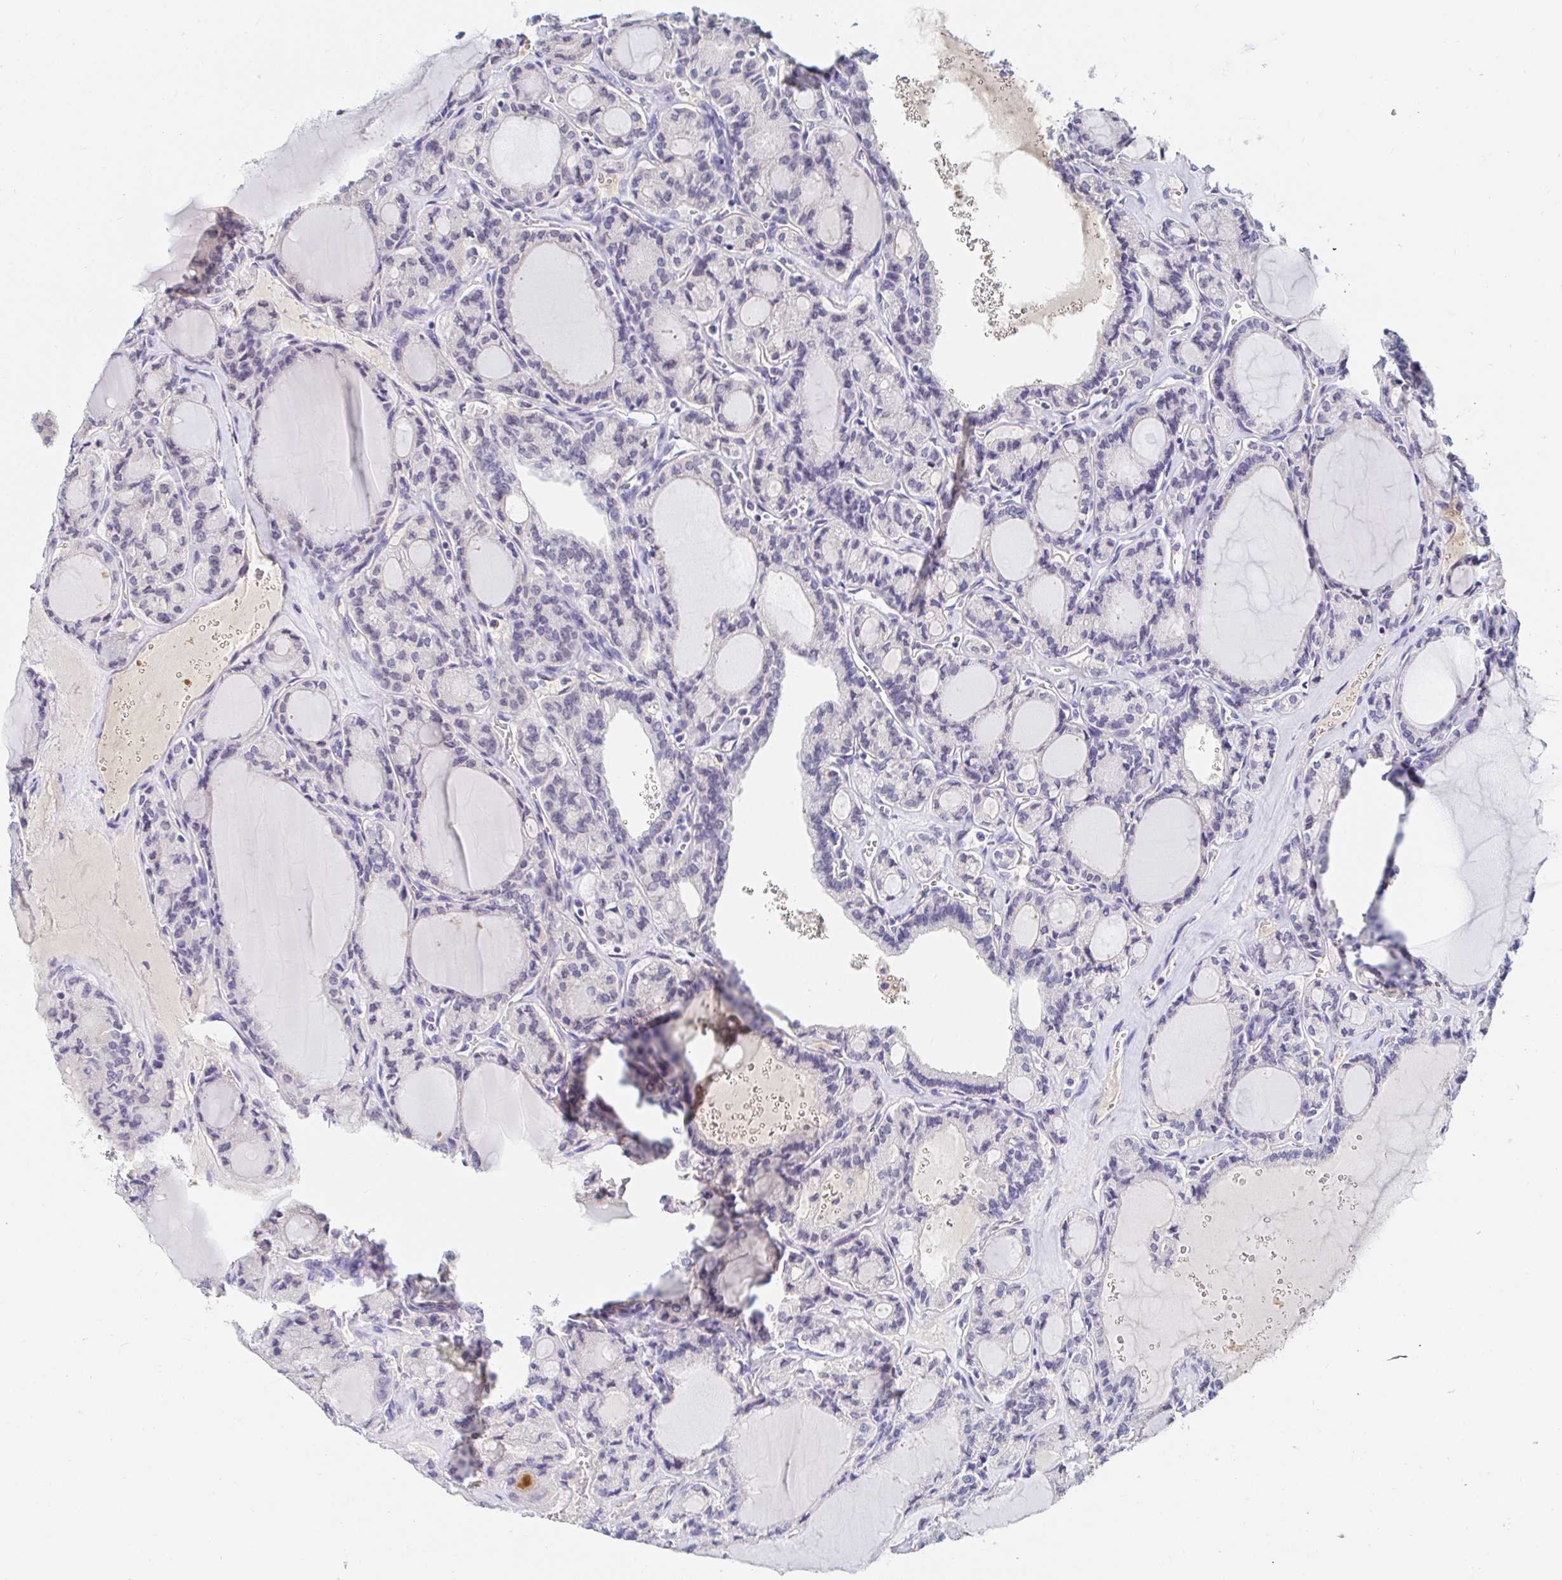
{"staining": {"intensity": "negative", "quantity": "none", "location": "none"}, "tissue": "thyroid cancer", "cell_type": "Tumor cells", "image_type": "cancer", "snomed": [{"axis": "morphology", "description": "Papillary adenocarcinoma, NOS"}, {"axis": "topography", "description": "Thyroid gland"}], "caption": "IHC photomicrograph of human thyroid papillary adenocarcinoma stained for a protein (brown), which reveals no positivity in tumor cells.", "gene": "PDE6B", "patient": {"sex": "male", "age": 87}}